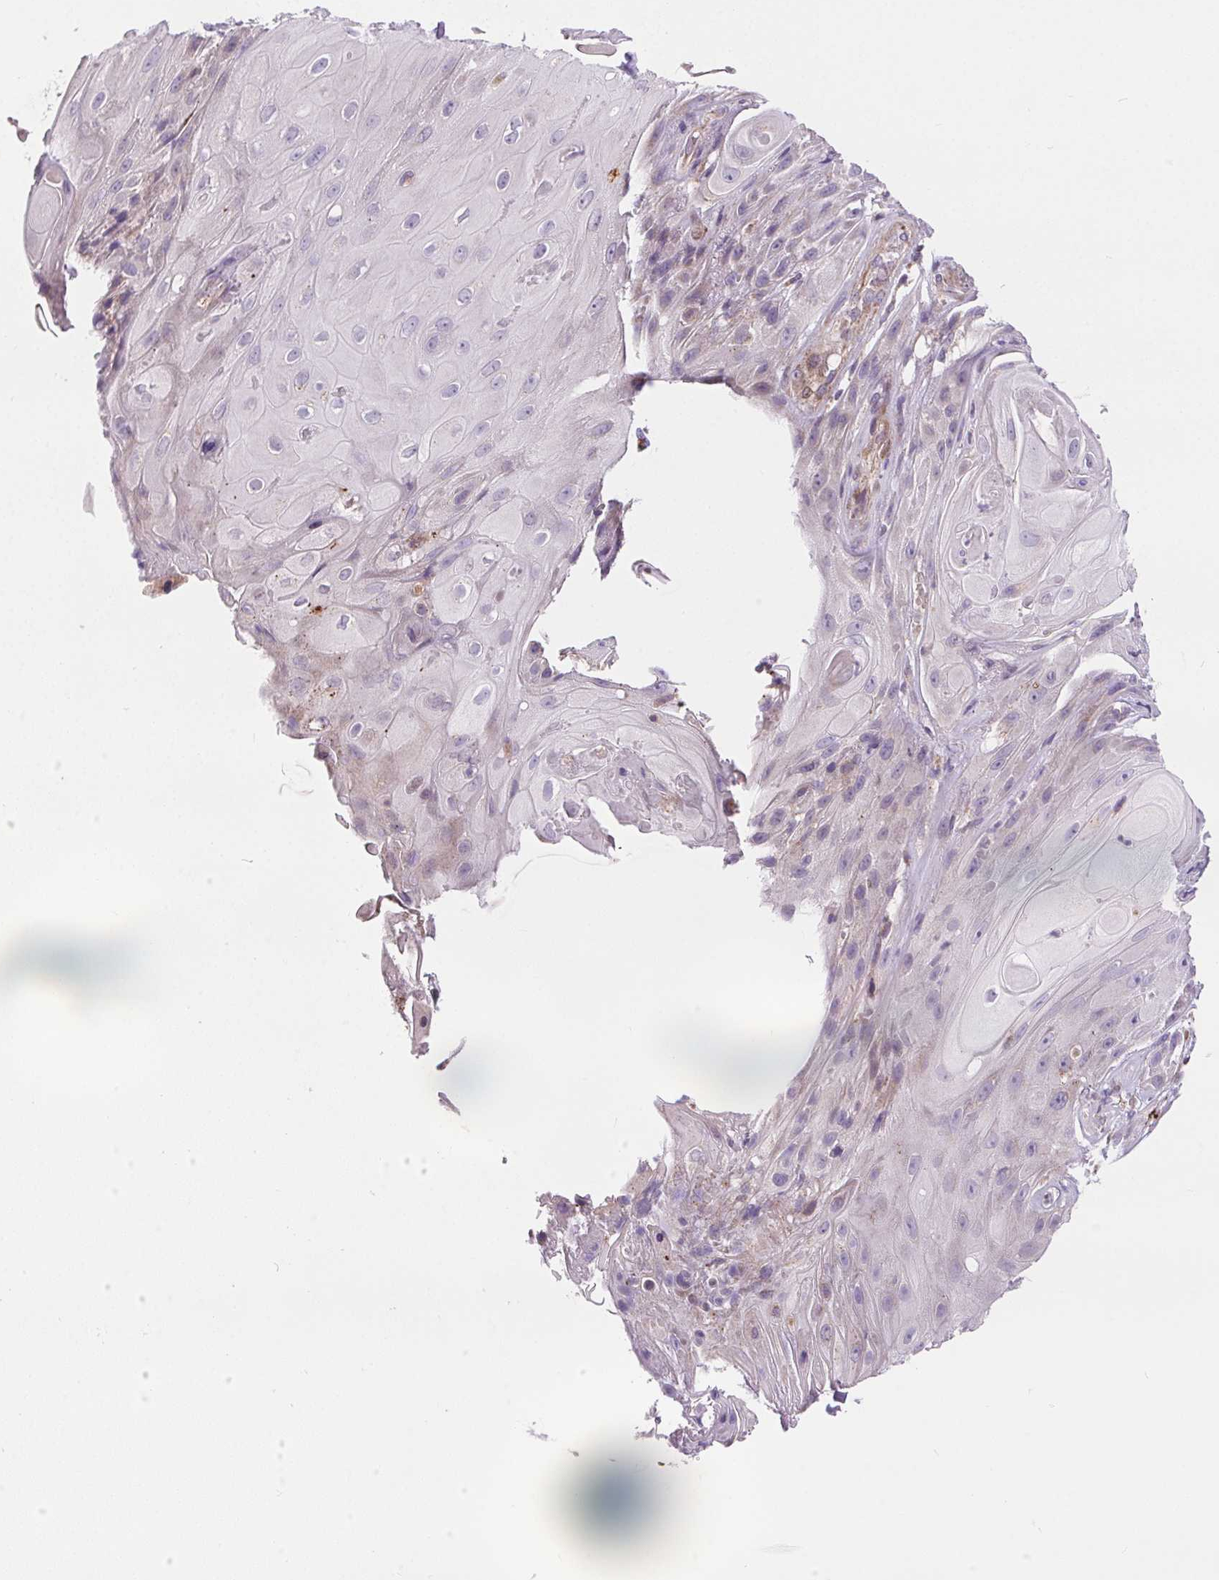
{"staining": {"intensity": "negative", "quantity": "none", "location": "none"}, "tissue": "skin cancer", "cell_type": "Tumor cells", "image_type": "cancer", "snomed": [{"axis": "morphology", "description": "Squamous cell carcinoma, NOS"}, {"axis": "topography", "description": "Skin"}], "caption": "IHC micrograph of neoplastic tissue: human squamous cell carcinoma (skin) stained with DAB (3,3'-diaminobenzidine) shows no significant protein positivity in tumor cells. (DAB immunohistochemistry with hematoxylin counter stain).", "gene": "GOLT1B", "patient": {"sex": "male", "age": 62}}